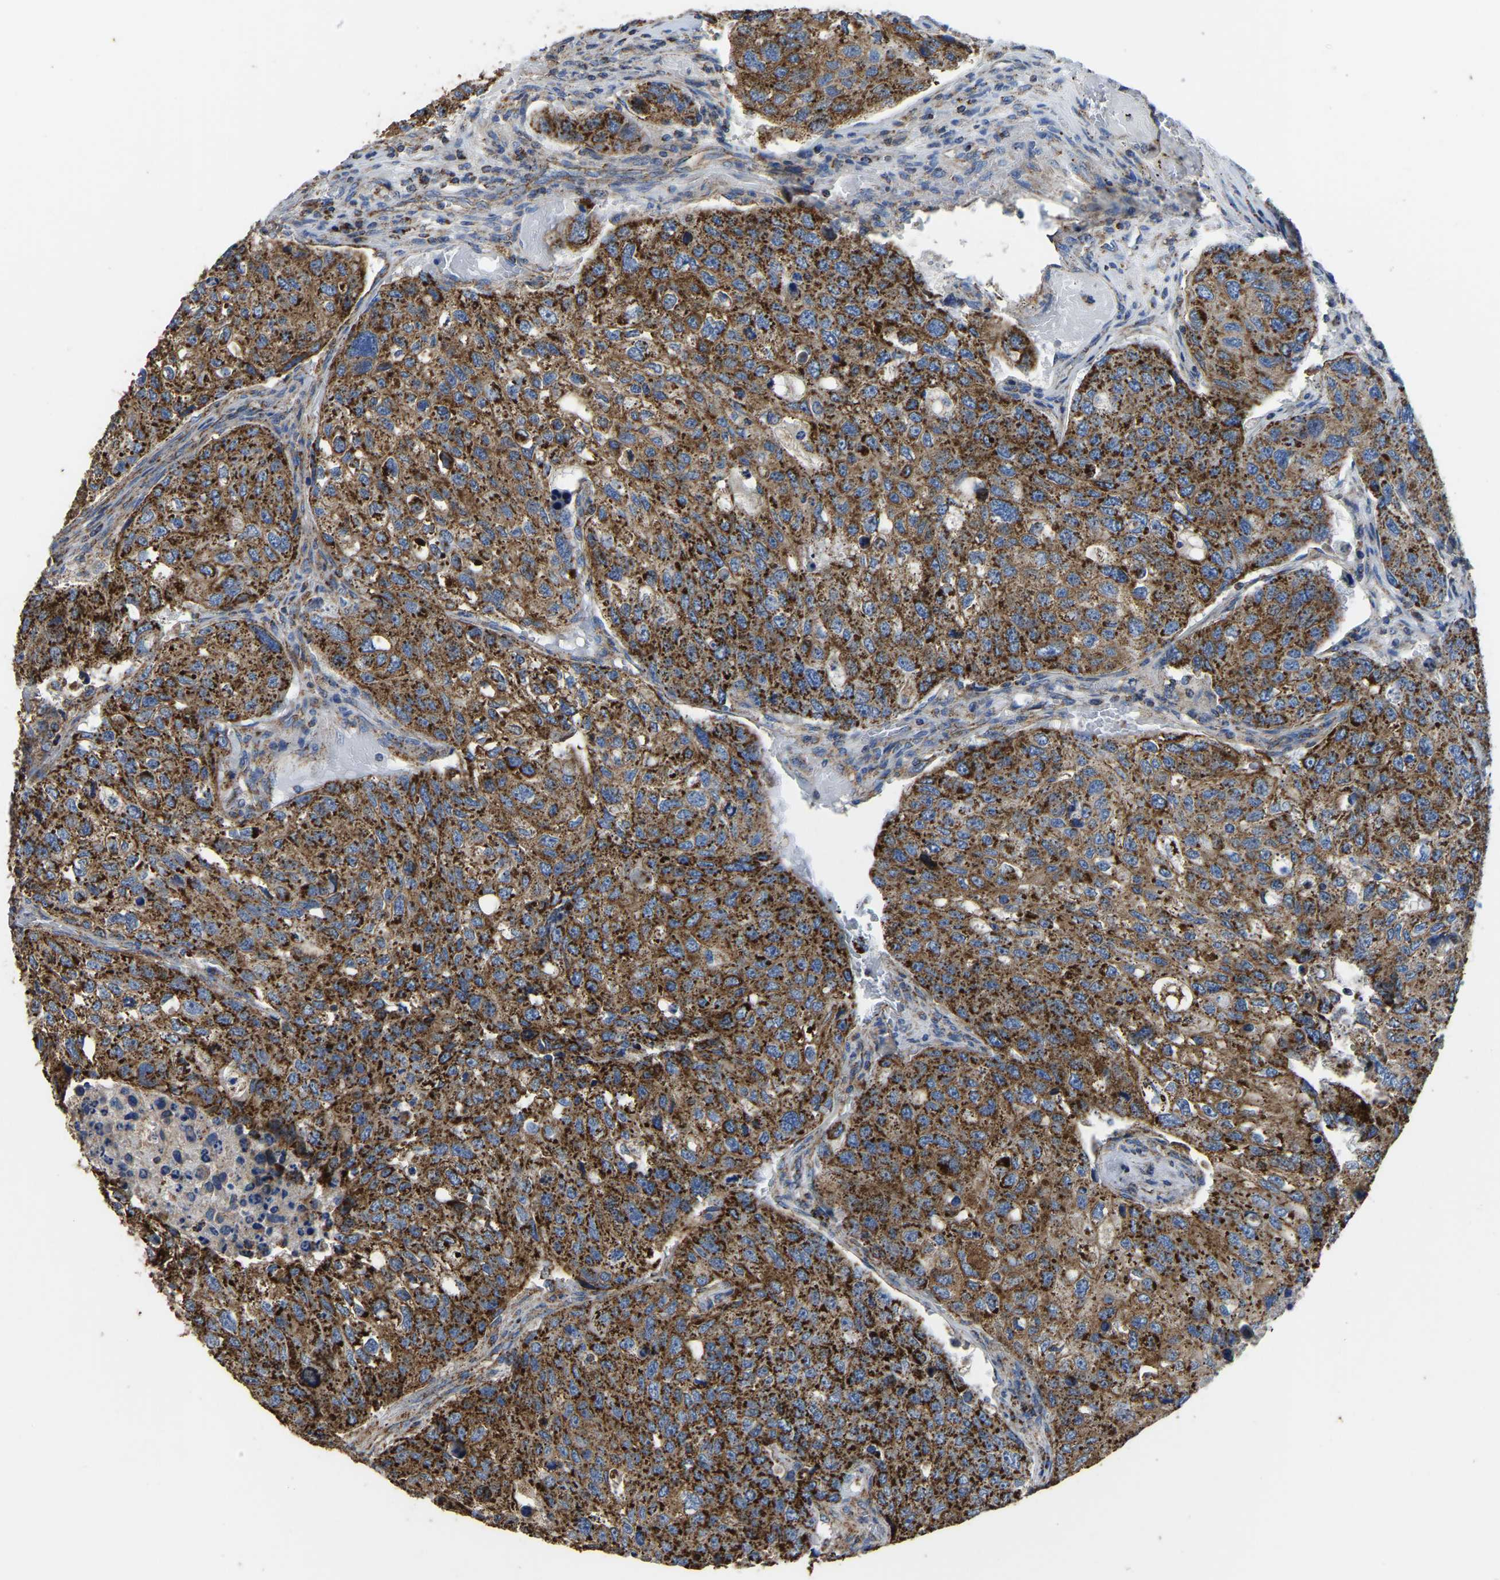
{"staining": {"intensity": "strong", "quantity": ">75%", "location": "cytoplasmic/membranous"}, "tissue": "urothelial cancer", "cell_type": "Tumor cells", "image_type": "cancer", "snomed": [{"axis": "morphology", "description": "Urothelial carcinoma, High grade"}, {"axis": "topography", "description": "Lymph node"}, {"axis": "topography", "description": "Urinary bladder"}], "caption": "This is an image of immunohistochemistry staining of urothelial cancer, which shows strong staining in the cytoplasmic/membranous of tumor cells.", "gene": "ETFA", "patient": {"sex": "male", "age": 51}}